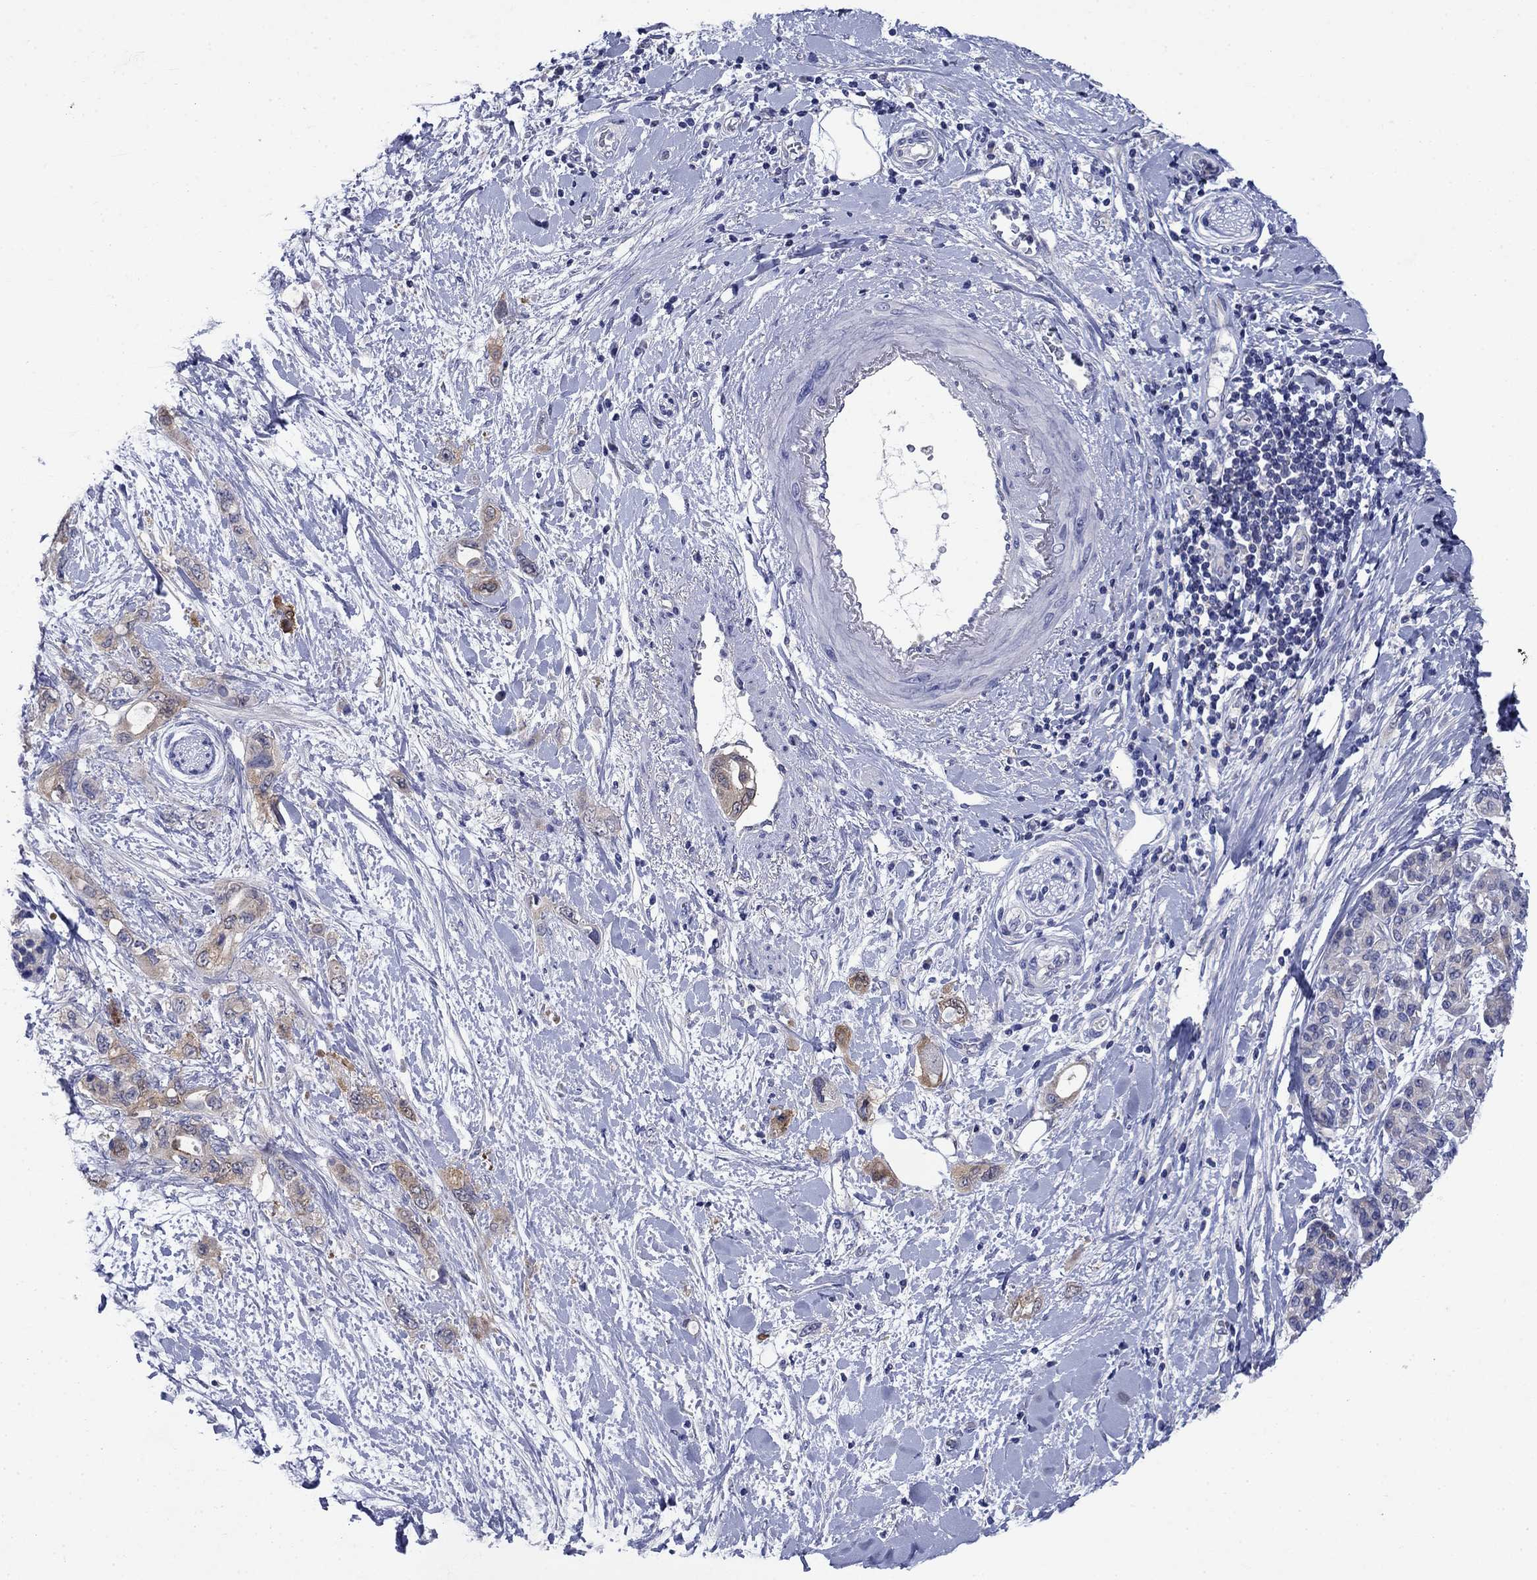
{"staining": {"intensity": "weak", "quantity": "25%-75%", "location": "cytoplasmic/membranous"}, "tissue": "pancreatic cancer", "cell_type": "Tumor cells", "image_type": "cancer", "snomed": [{"axis": "morphology", "description": "Adenocarcinoma, NOS"}, {"axis": "topography", "description": "Pancreas"}], "caption": "The photomicrograph reveals immunohistochemical staining of pancreatic adenocarcinoma. There is weak cytoplasmic/membranous staining is appreciated in about 25%-75% of tumor cells. Immunohistochemistry stains the protein in brown and the nuclei are stained blue.", "gene": "SULT2B1", "patient": {"sex": "female", "age": 56}}